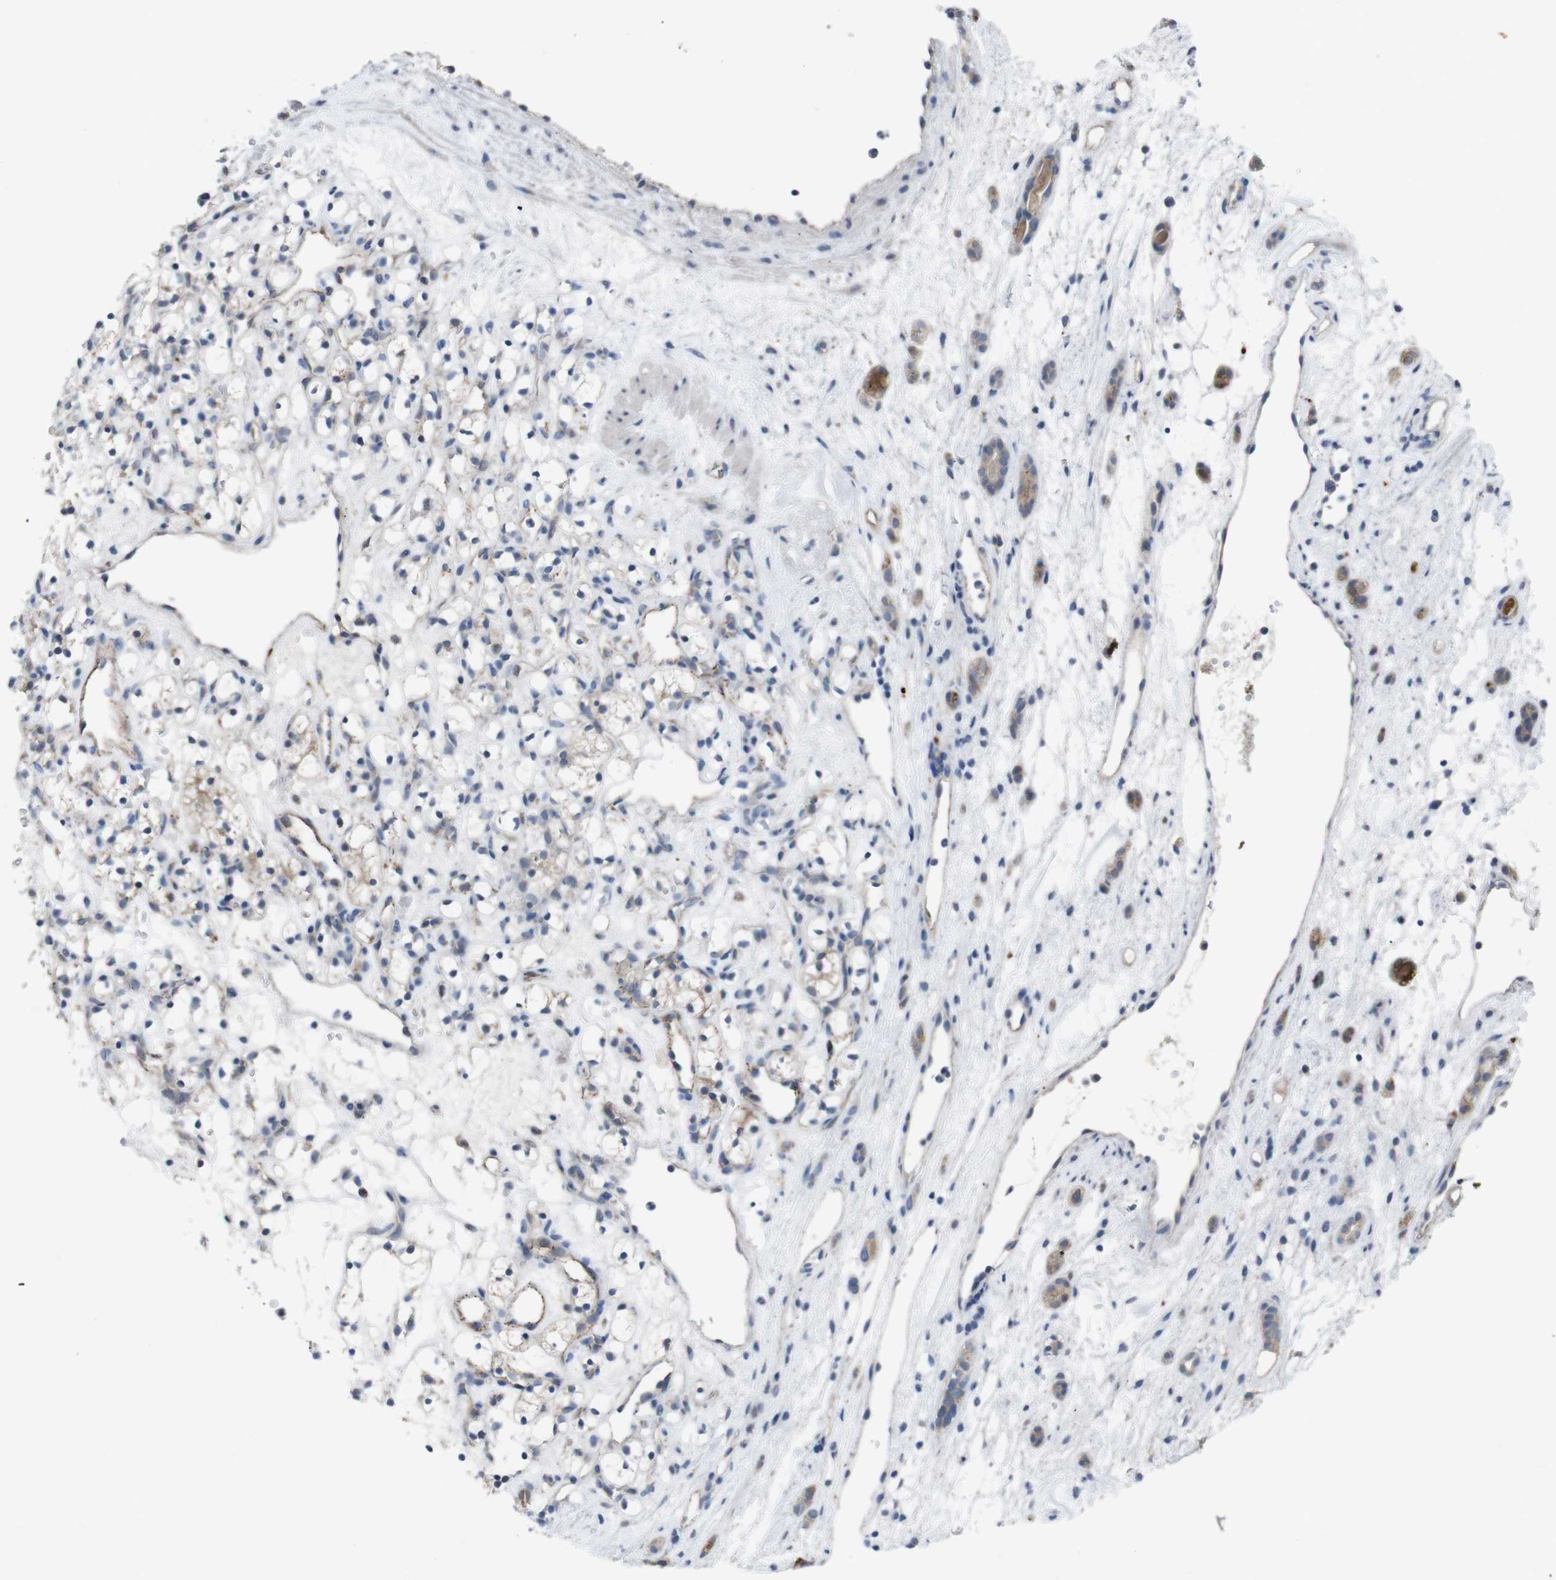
{"staining": {"intensity": "negative", "quantity": "none", "location": "none"}, "tissue": "renal cancer", "cell_type": "Tumor cells", "image_type": "cancer", "snomed": [{"axis": "morphology", "description": "Adenocarcinoma, NOS"}, {"axis": "topography", "description": "Kidney"}], "caption": "An IHC photomicrograph of renal cancer (adenocarcinoma) is shown. There is no staining in tumor cells of renal cancer (adenocarcinoma). The staining was performed using DAB to visualize the protein expression in brown, while the nuclei were stained in blue with hematoxylin (Magnification: 20x).", "gene": "EFNA5", "patient": {"sex": "female", "age": 60}}